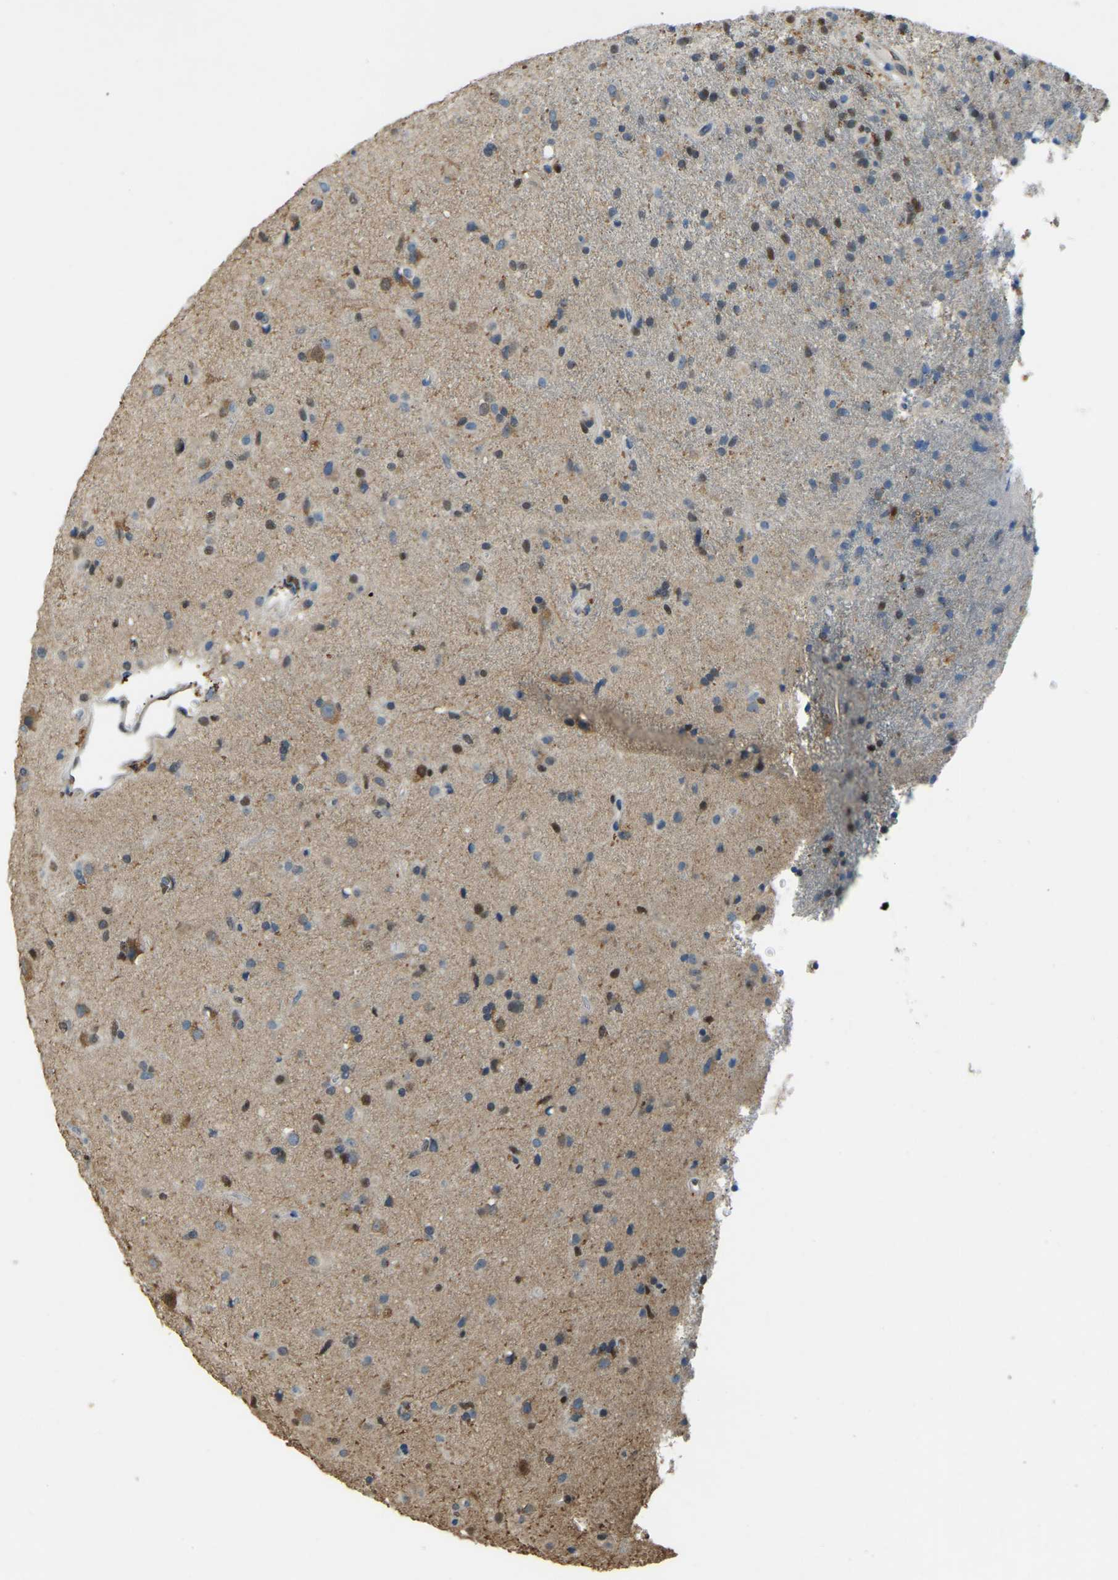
{"staining": {"intensity": "weak", "quantity": "25%-75%", "location": "cytoplasmic/membranous,nuclear"}, "tissue": "glioma", "cell_type": "Tumor cells", "image_type": "cancer", "snomed": [{"axis": "morphology", "description": "Glioma, malignant, Low grade"}, {"axis": "topography", "description": "Brain"}], "caption": "Weak cytoplasmic/membranous and nuclear protein staining is seen in about 25%-75% of tumor cells in glioma.", "gene": "NANS", "patient": {"sex": "male", "age": 65}}